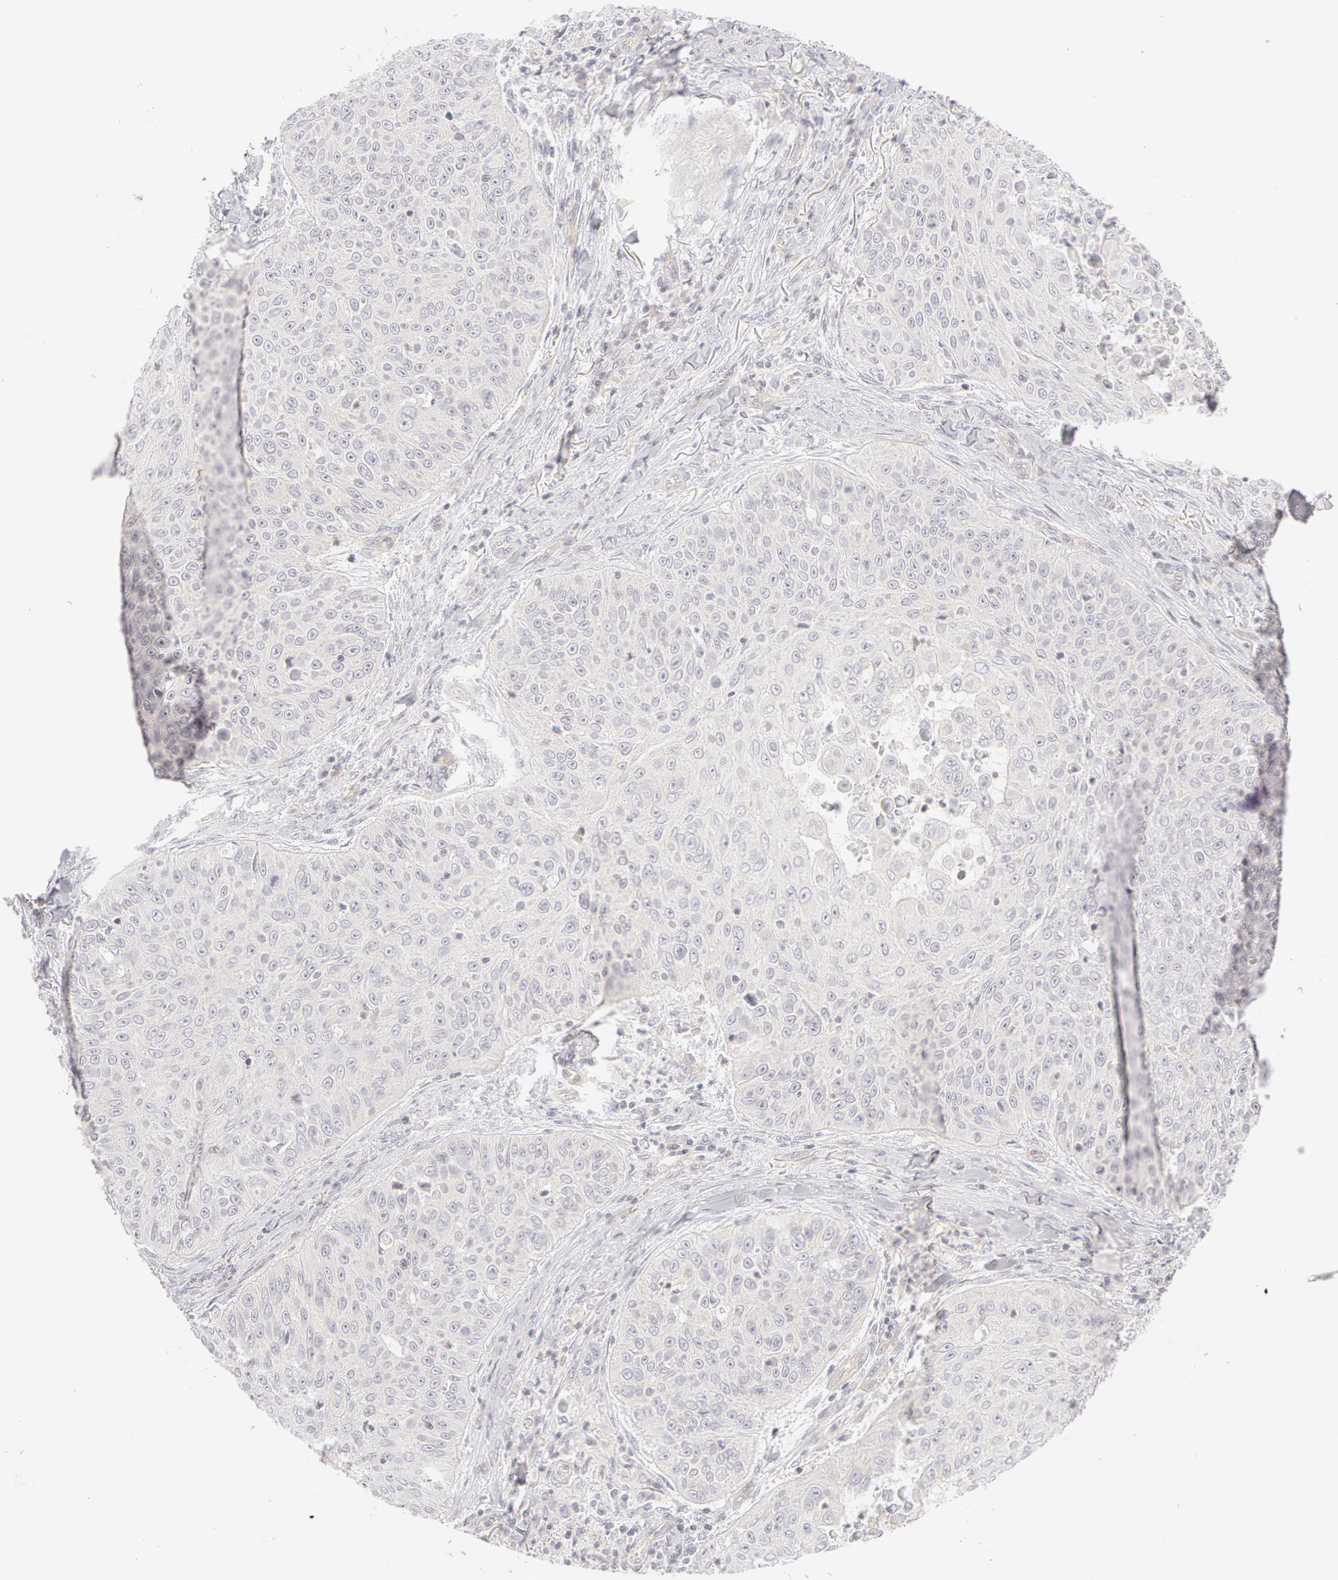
{"staining": {"intensity": "negative", "quantity": "none", "location": "none"}, "tissue": "skin cancer", "cell_type": "Tumor cells", "image_type": "cancer", "snomed": [{"axis": "morphology", "description": "Squamous cell carcinoma, NOS"}, {"axis": "topography", "description": "Skin"}], "caption": "Tumor cells show no significant protein positivity in skin cancer (squamous cell carcinoma).", "gene": "ABCB1", "patient": {"sex": "male", "age": 82}}